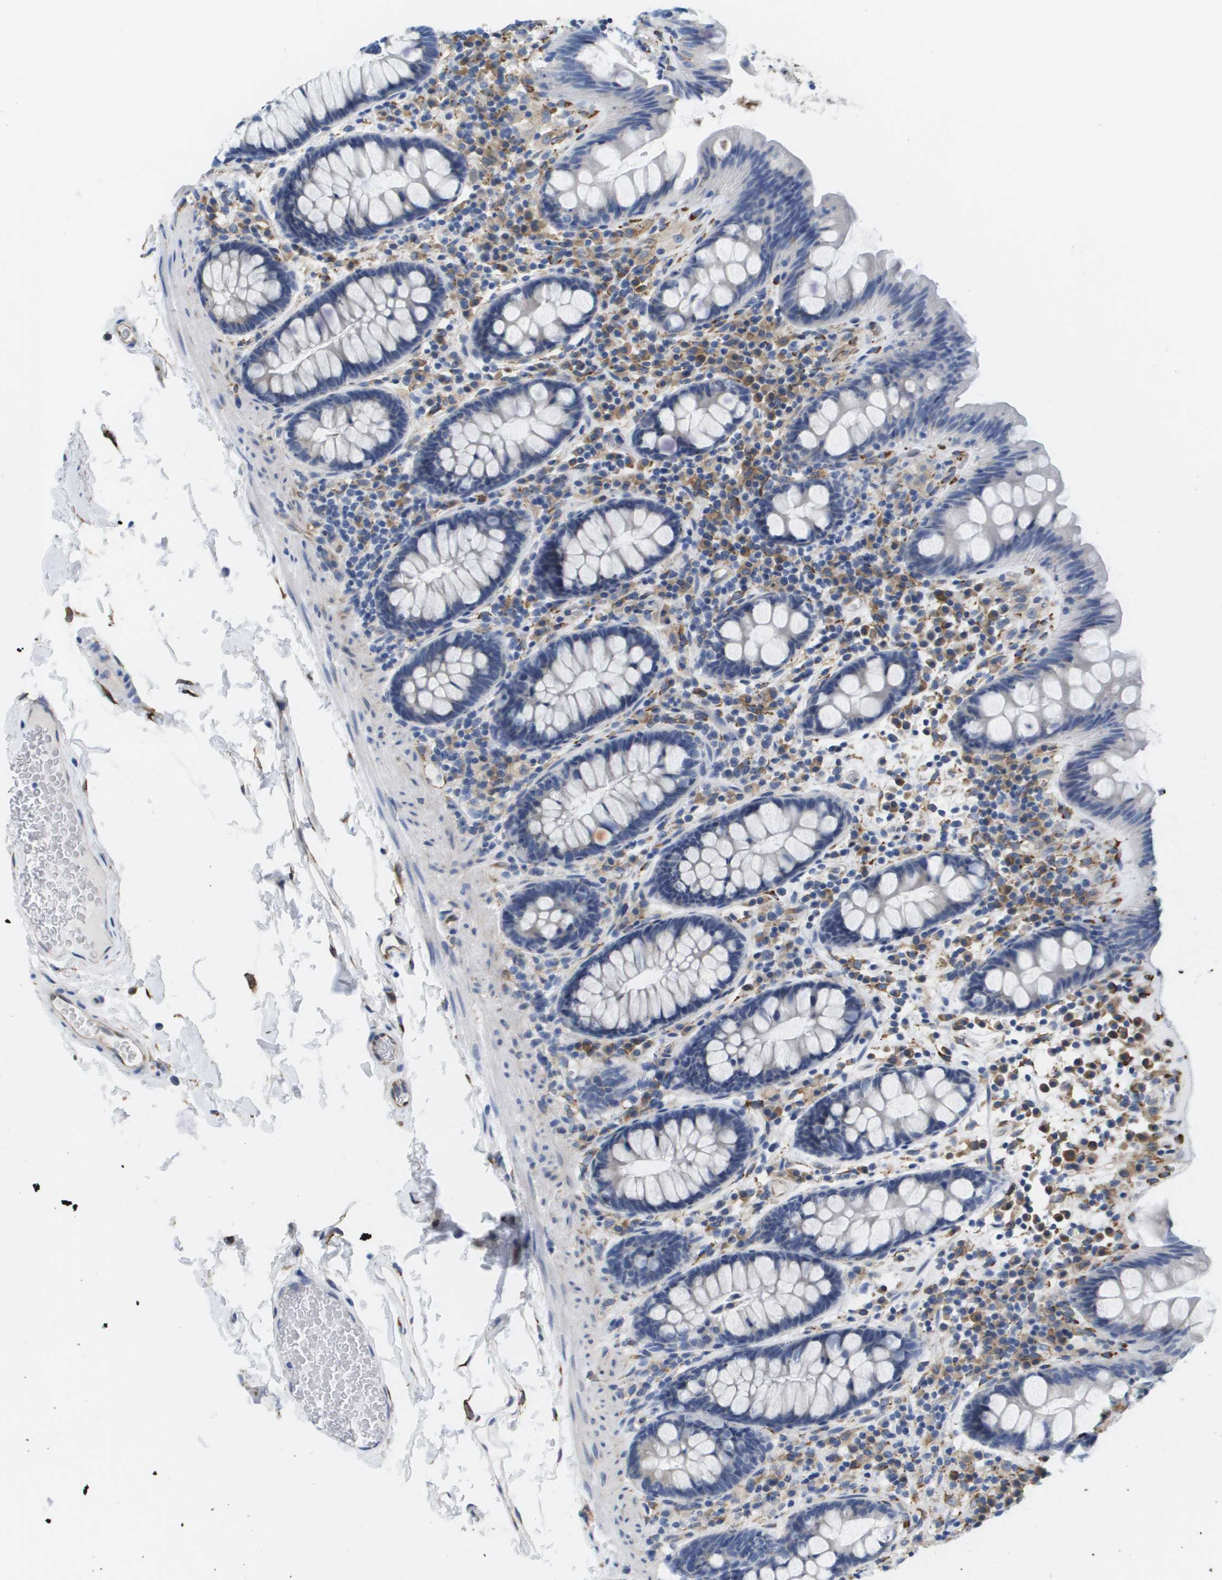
{"staining": {"intensity": "moderate", "quantity": ">75%", "location": "cytoplasmic/membranous"}, "tissue": "colon", "cell_type": "Endothelial cells", "image_type": "normal", "snomed": [{"axis": "morphology", "description": "Normal tissue, NOS"}, {"axis": "topography", "description": "Colon"}], "caption": "This histopathology image shows IHC staining of unremarkable human colon, with medium moderate cytoplasmic/membranous expression in about >75% of endothelial cells.", "gene": "ST3GAL2", "patient": {"sex": "female", "age": 80}}